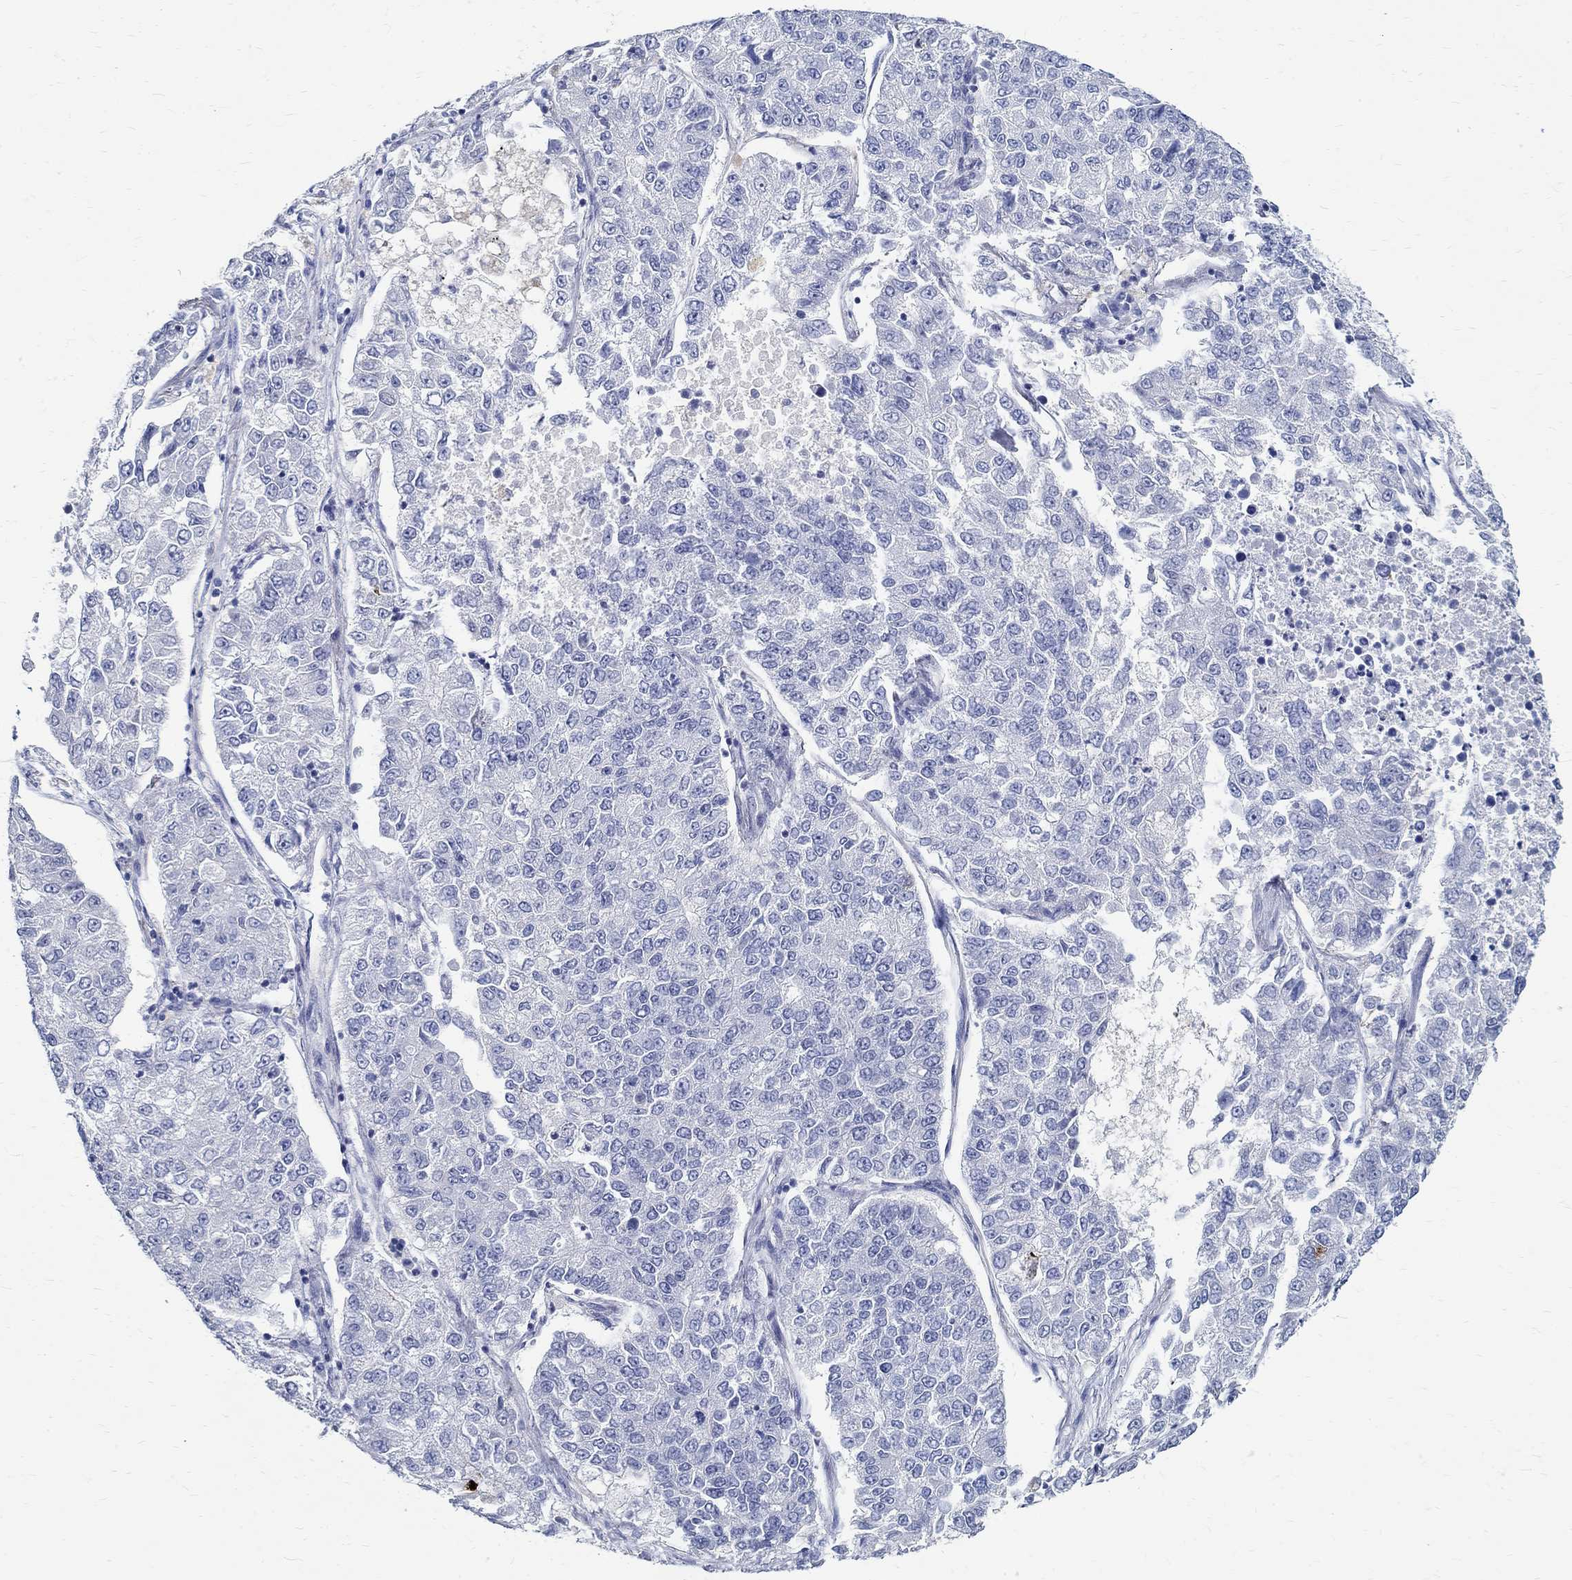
{"staining": {"intensity": "negative", "quantity": "none", "location": "none"}, "tissue": "lung cancer", "cell_type": "Tumor cells", "image_type": "cancer", "snomed": [{"axis": "morphology", "description": "Adenocarcinoma, NOS"}, {"axis": "topography", "description": "Lung"}], "caption": "High magnification brightfield microscopy of lung adenocarcinoma stained with DAB (3,3'-diaminobenzidine) (brown) and counterstained with hematoxylin (blue): tumor cells show no significant expression.", "gene": "BSPRY", "patient": {"sex": "male", "age": 49}}